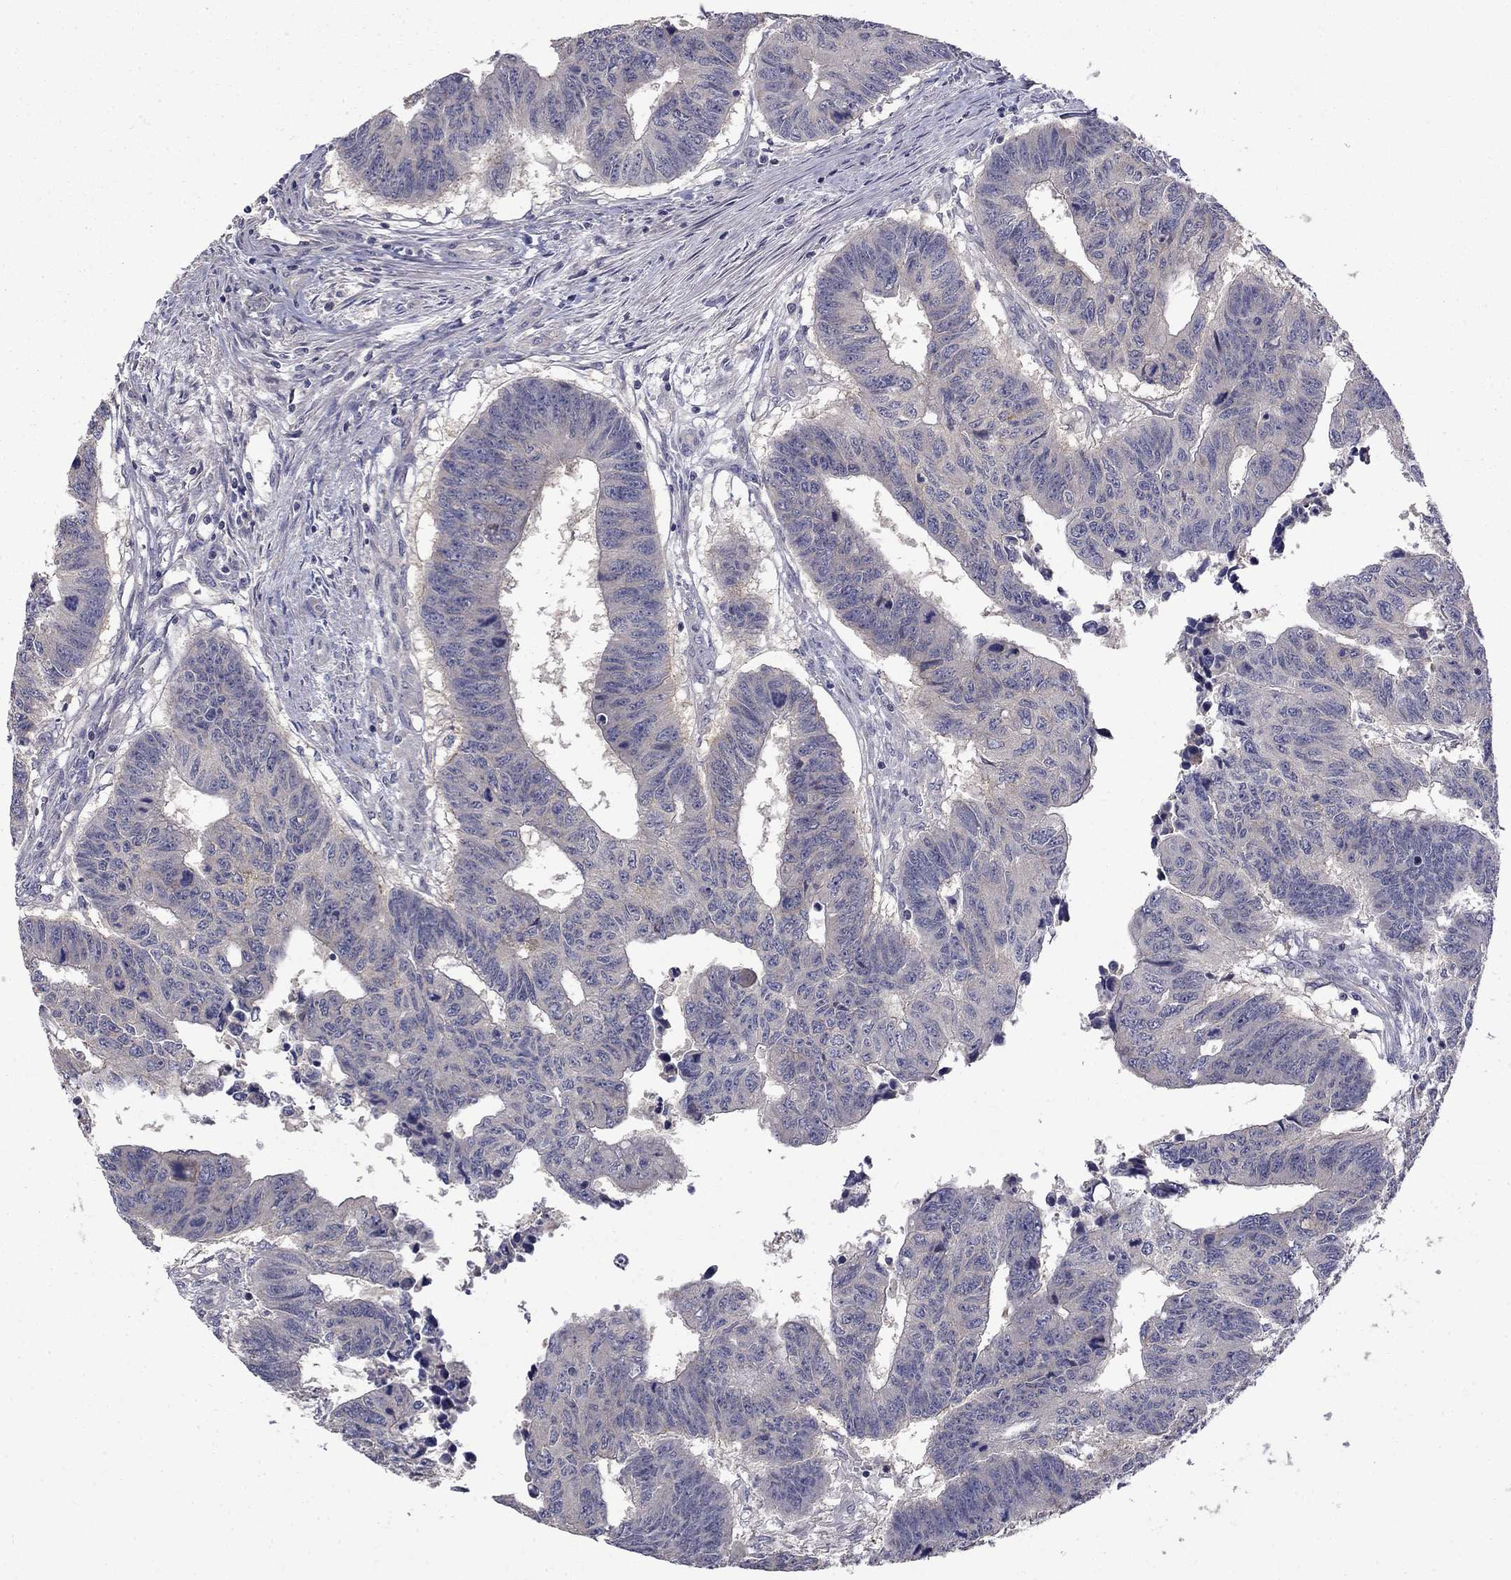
{"staining": {"intensity": "negative", "quantity": "none", "location": "none"}, "tissue": "colorectal cancer", "cell_type": "Tumor cells", "image_type": "cancer", "snomed": [{"axis": "morphology", "description": "Adenocarcinoma, NOS"}, {"axis": "topography", "description": "Rectum"}], "caption": "Tumor cells show no significant protein staining in colorectal cancer.", "gene": "SLC39A14", "patient": {"sex": "female", "age": 85}}